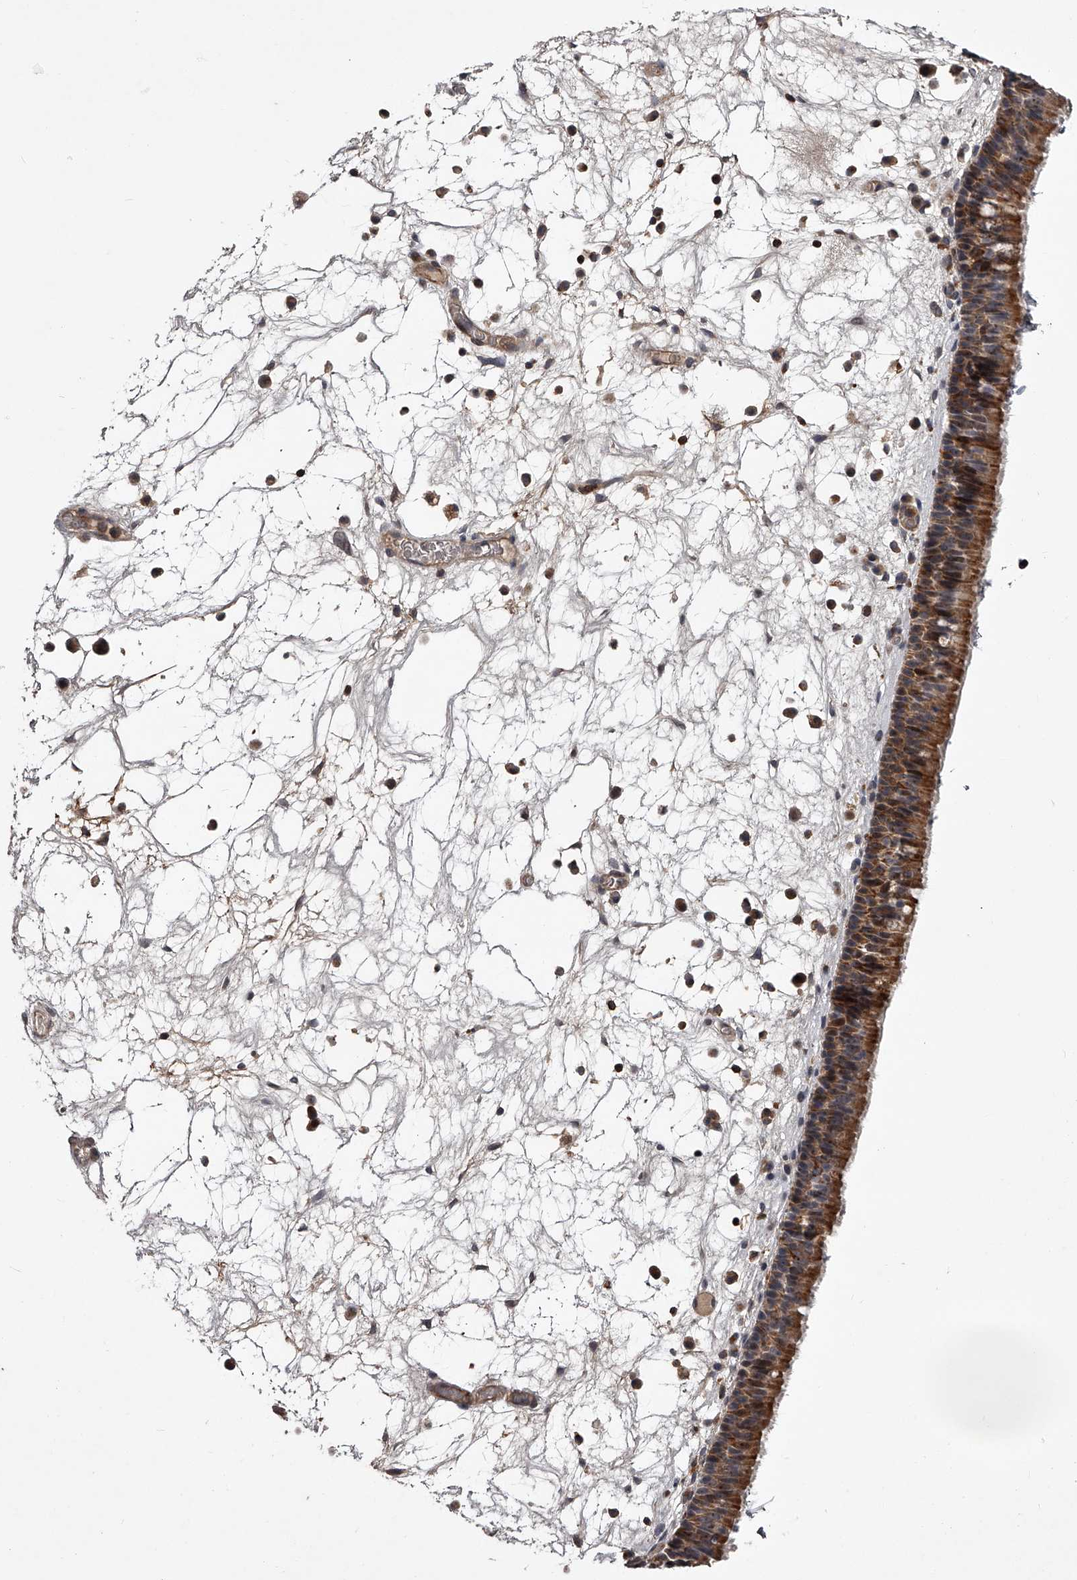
{"staining": {"intensity": "strong", "quantity": "25%-75%", "location": "cytoplasmic/membranous"}, "tissue": "nasopharynx", "cell_type": "Respiratory epithelial cells", "image_type": "normal", "snomed": [{"axis": "morphology", "description": "Normal tissue, NOS"}, {"axis": "morphology", "description": "Inflammation, NOS"}, {"axis": "morphology", "description": "Malignant melanoma, Metastatic site"}, {"axis": "topography", "description": "Nasopharynx"}], "caption": "Protein analysis of normal nasopharynx demonstrates strong cytoplasmic/membranous positivity in about 25%-75% of respiratory epithelial cells.", "gene": "RRP36", "patient": {"sex": "male", "age": 70}}